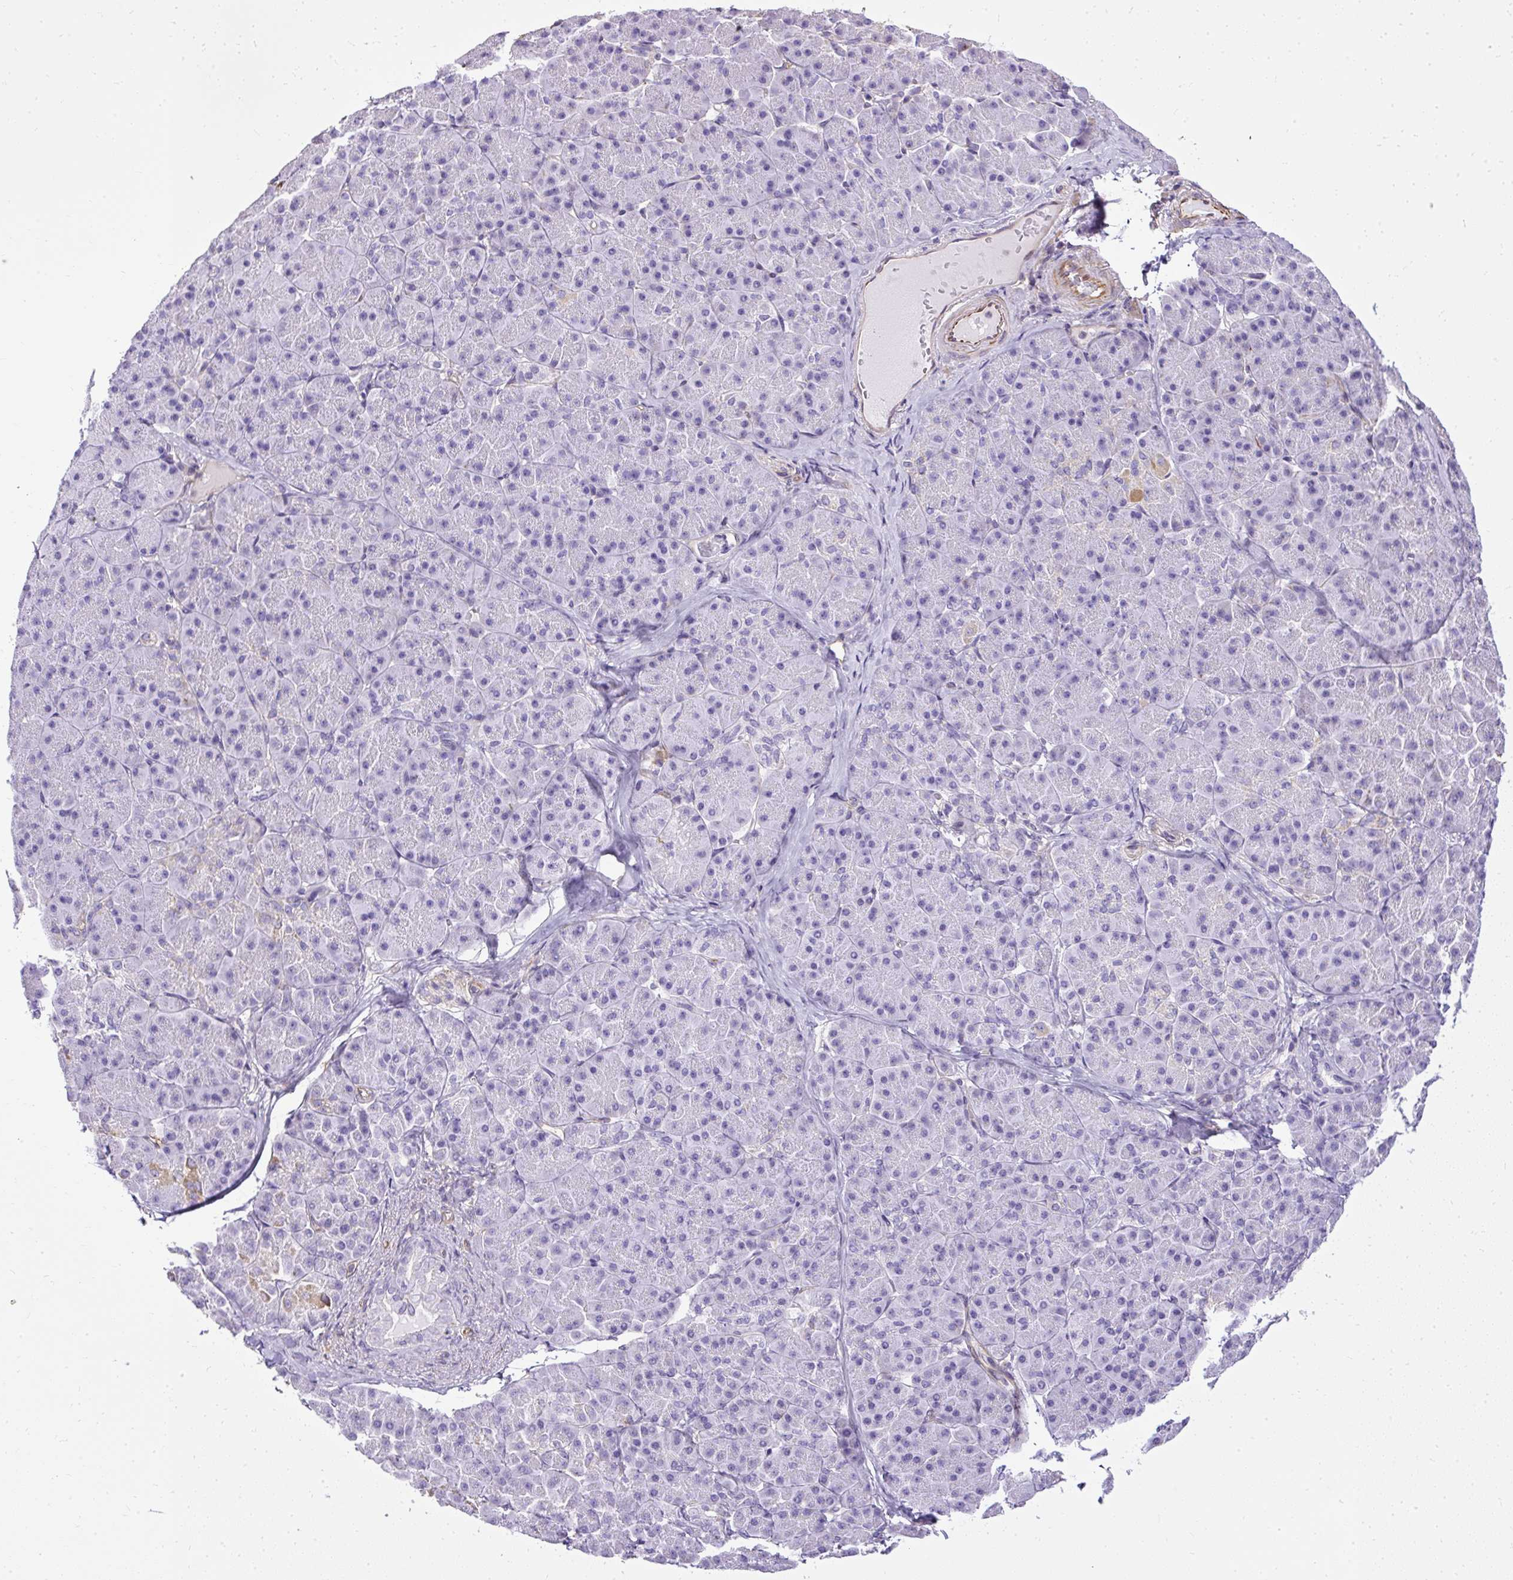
{"staining": {"intensity": "negative", "quantity": "none", "location": "none"}, "tissue": "pancreatic cancer", "cell_type": "Tumor cells", "image_type": "cancer", "snomed": [{"axis": "morphology", "description": "Normal tissue, NOS"}, {"axis": "morphology", "description": "Adenocarcinoma, NOS"}, {"axis": "topography", "description": "Pancreas"}], "caption": "This is a image of immunohistochemistry staining of pancreatic cancer, which shows no staining in tumor cells.", "gene": "PLS1", "patient": {"sex": "female", "age": 68}}